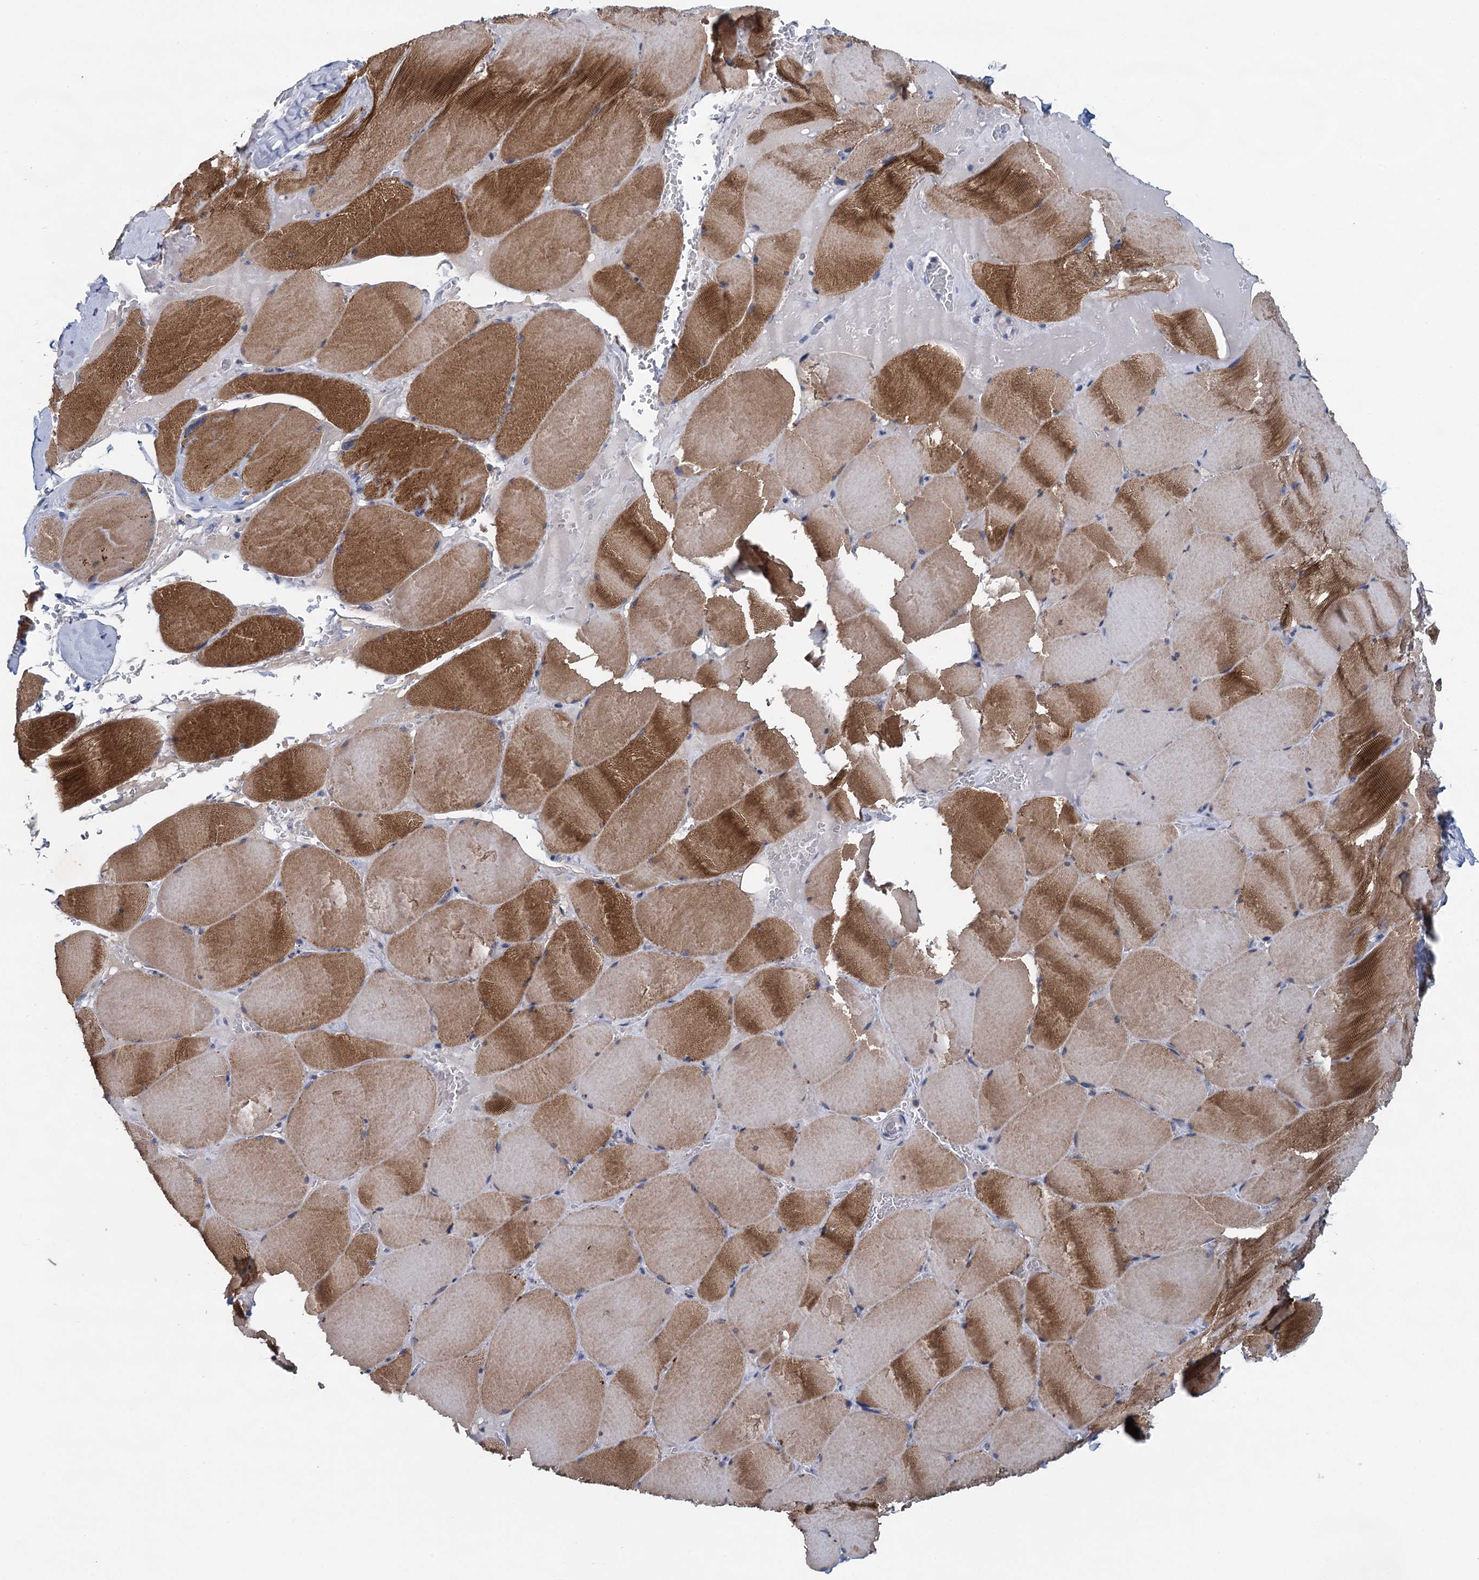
{"staining": {"intensity": "strong", "quantity": "25%-75%", "location": "cytoplasmic/membranous"}, "tissue": "skeletal muscle", "cell_type": "Myocytes", "image_type": "normal", "snomed": [{"axis": "morphology", "description": "Normal tissue, NOS"}, {"axis": "topography", "description": "Skeletal muscle"}, {"axis": "topography", "description": "Head-Neck"}], "caption": "Protein expression analysis of unremarkable skeletal muscle demonstrates strong cytoplasmic/membranous staining in approximately 25%-75% of myocytes.", "gene": "MYOZ3", "patient": {"sex": "male", "age": 66}}